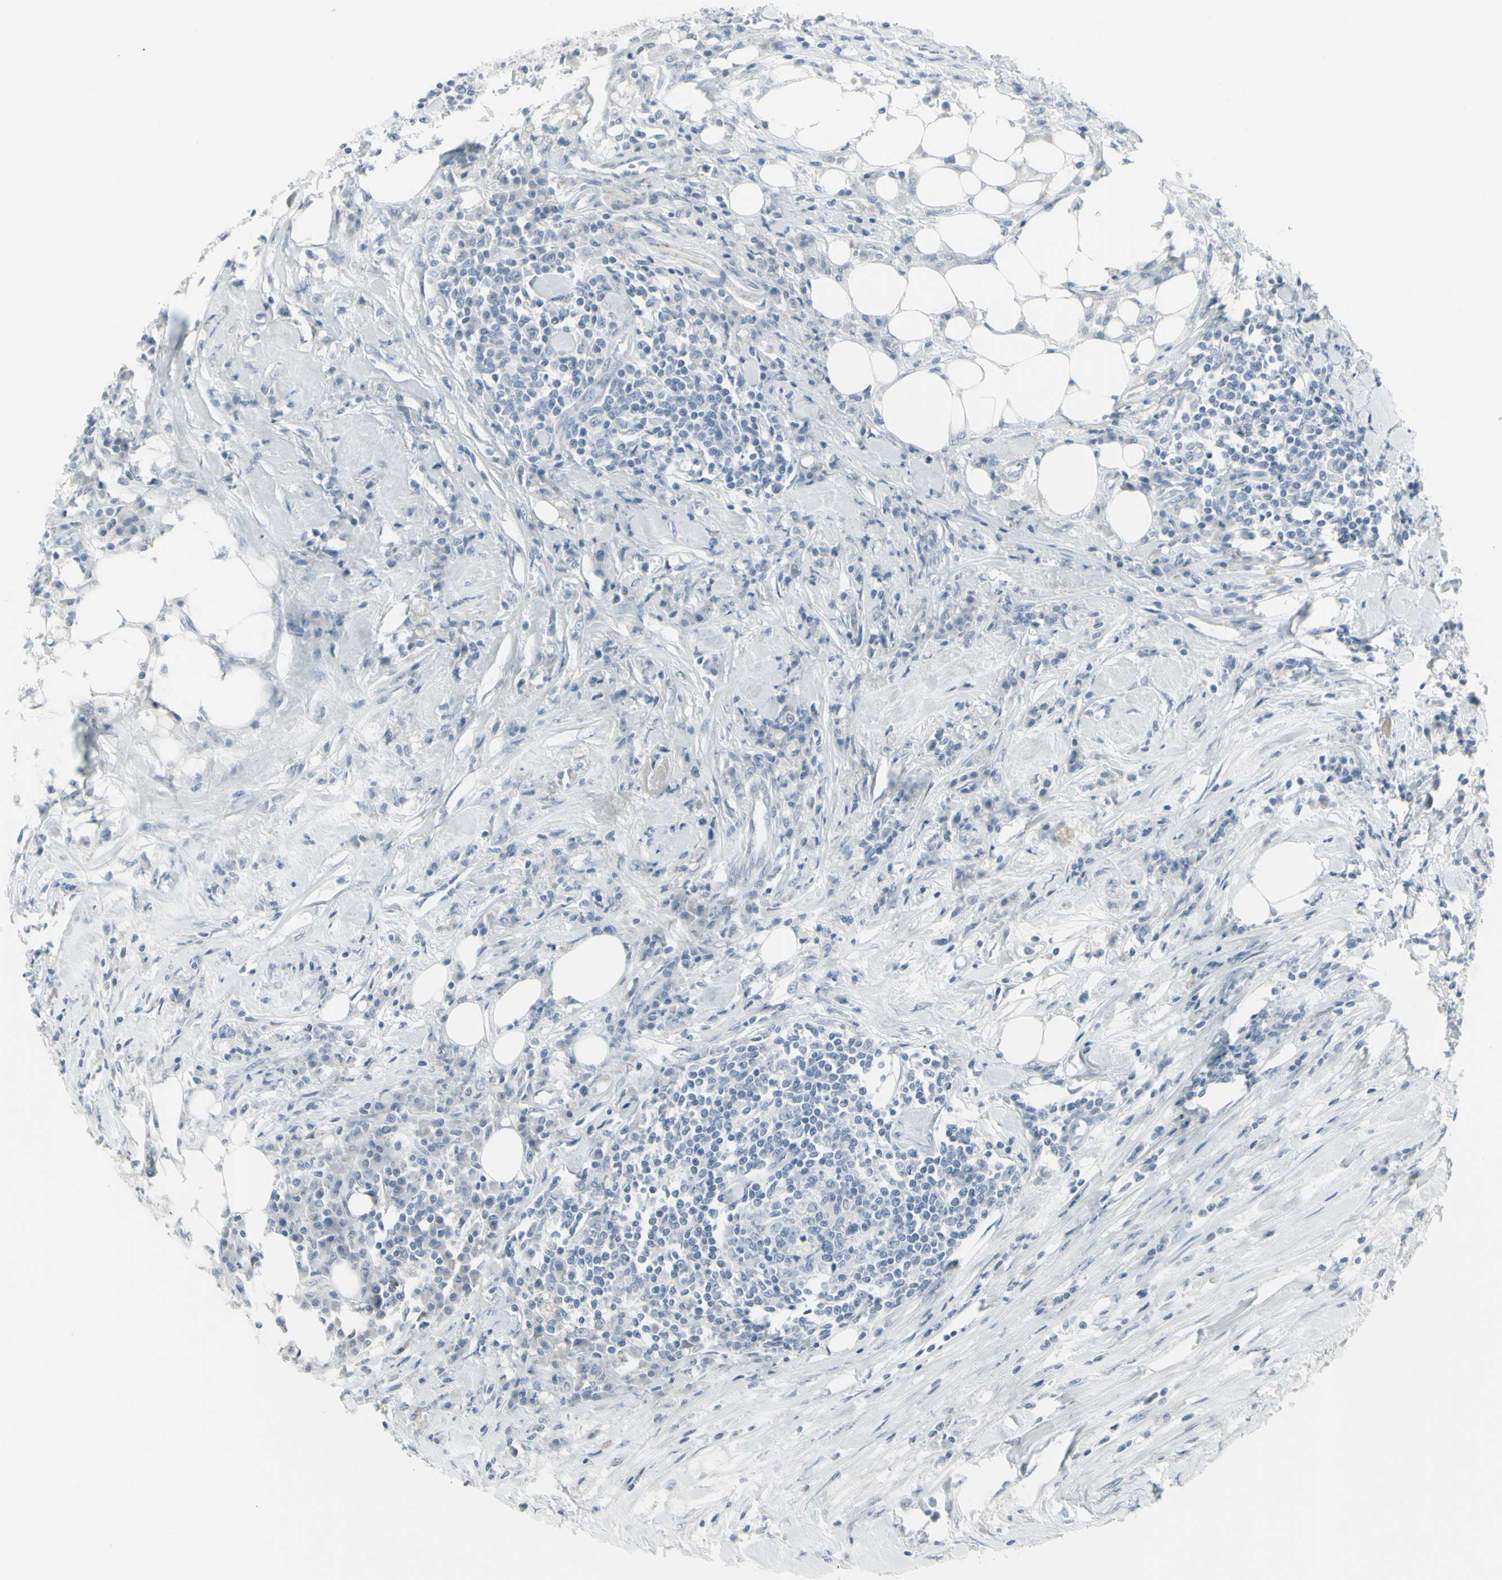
{"staining": {"intensity": "negative", "quantity": "none", "location": "none"}, "tissue": "colorectal cancer", "cell_type": "Tumor cells", "image_type": "cancer", "snomed": [{"axis": "morphology", "description": "Adenocarcinoma, NOS"}, {"axis": "topography", "description": "Colon"}], "caption": "The image shows no staining of tumor cells in colorectal adenocarcinoma.", "gene": "RAB3A", "patient": {"sex": "male", "age": 71}}